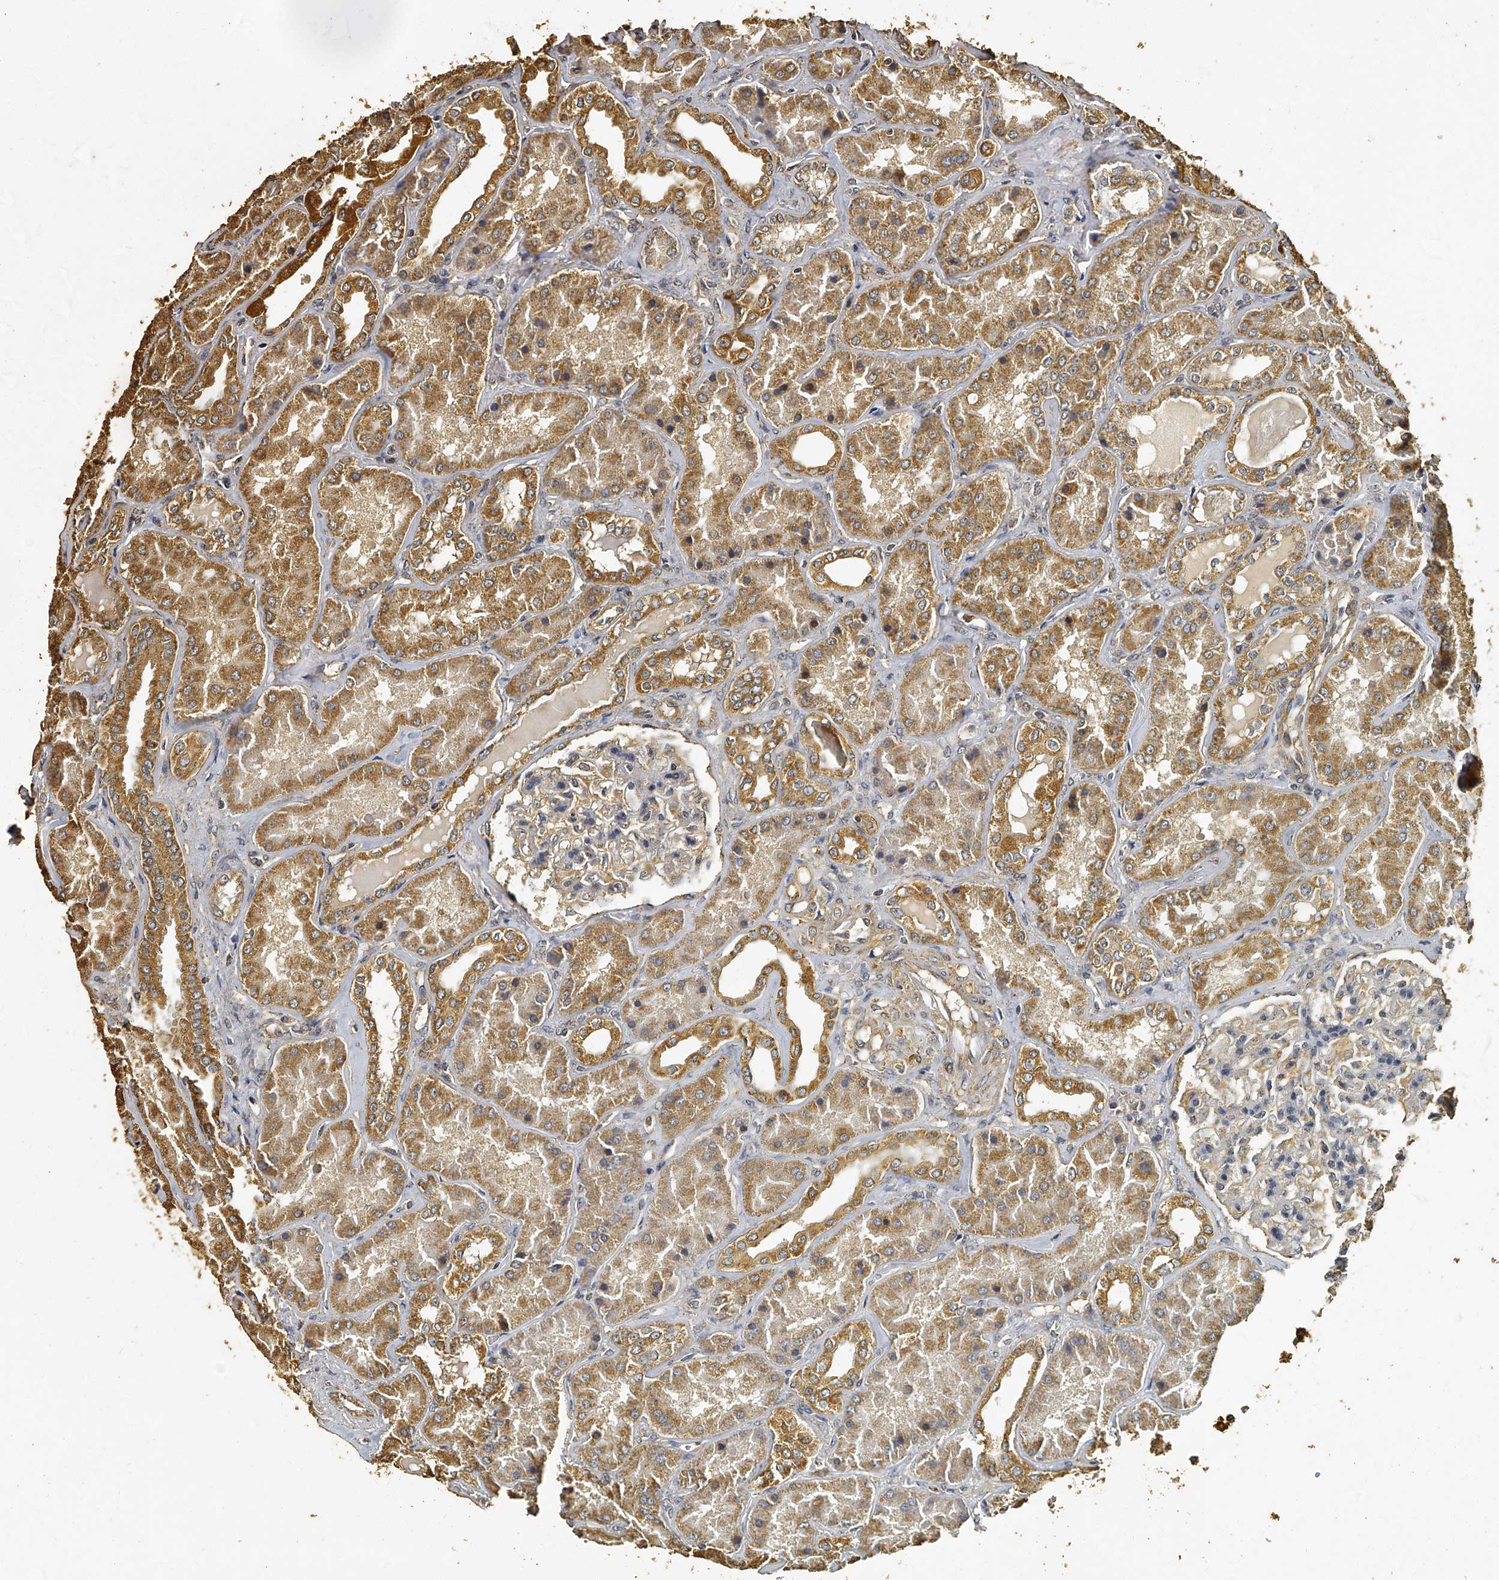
{"staining": {"intensity": "moderate", "quantity": "<25%", "location": "cytoplasmic/membranous"}, "tissue": "kidney", "cell_type": "Cells in glomeruli", "image_type": "normal", "snomed": [{"axis": "morphology", "description": "Normal tissue, NOS"}, {"axis": "topography", "description": "Kidney"}], "caption": "This is an image of immunohistochemistry (IHC) staining of benign kidney, which shows moderate positivity in the cytoplasmic/membranous of cells in glomeruli.", "gene": "MRPL28", "patient": {"sex": "female", "age": 56}}